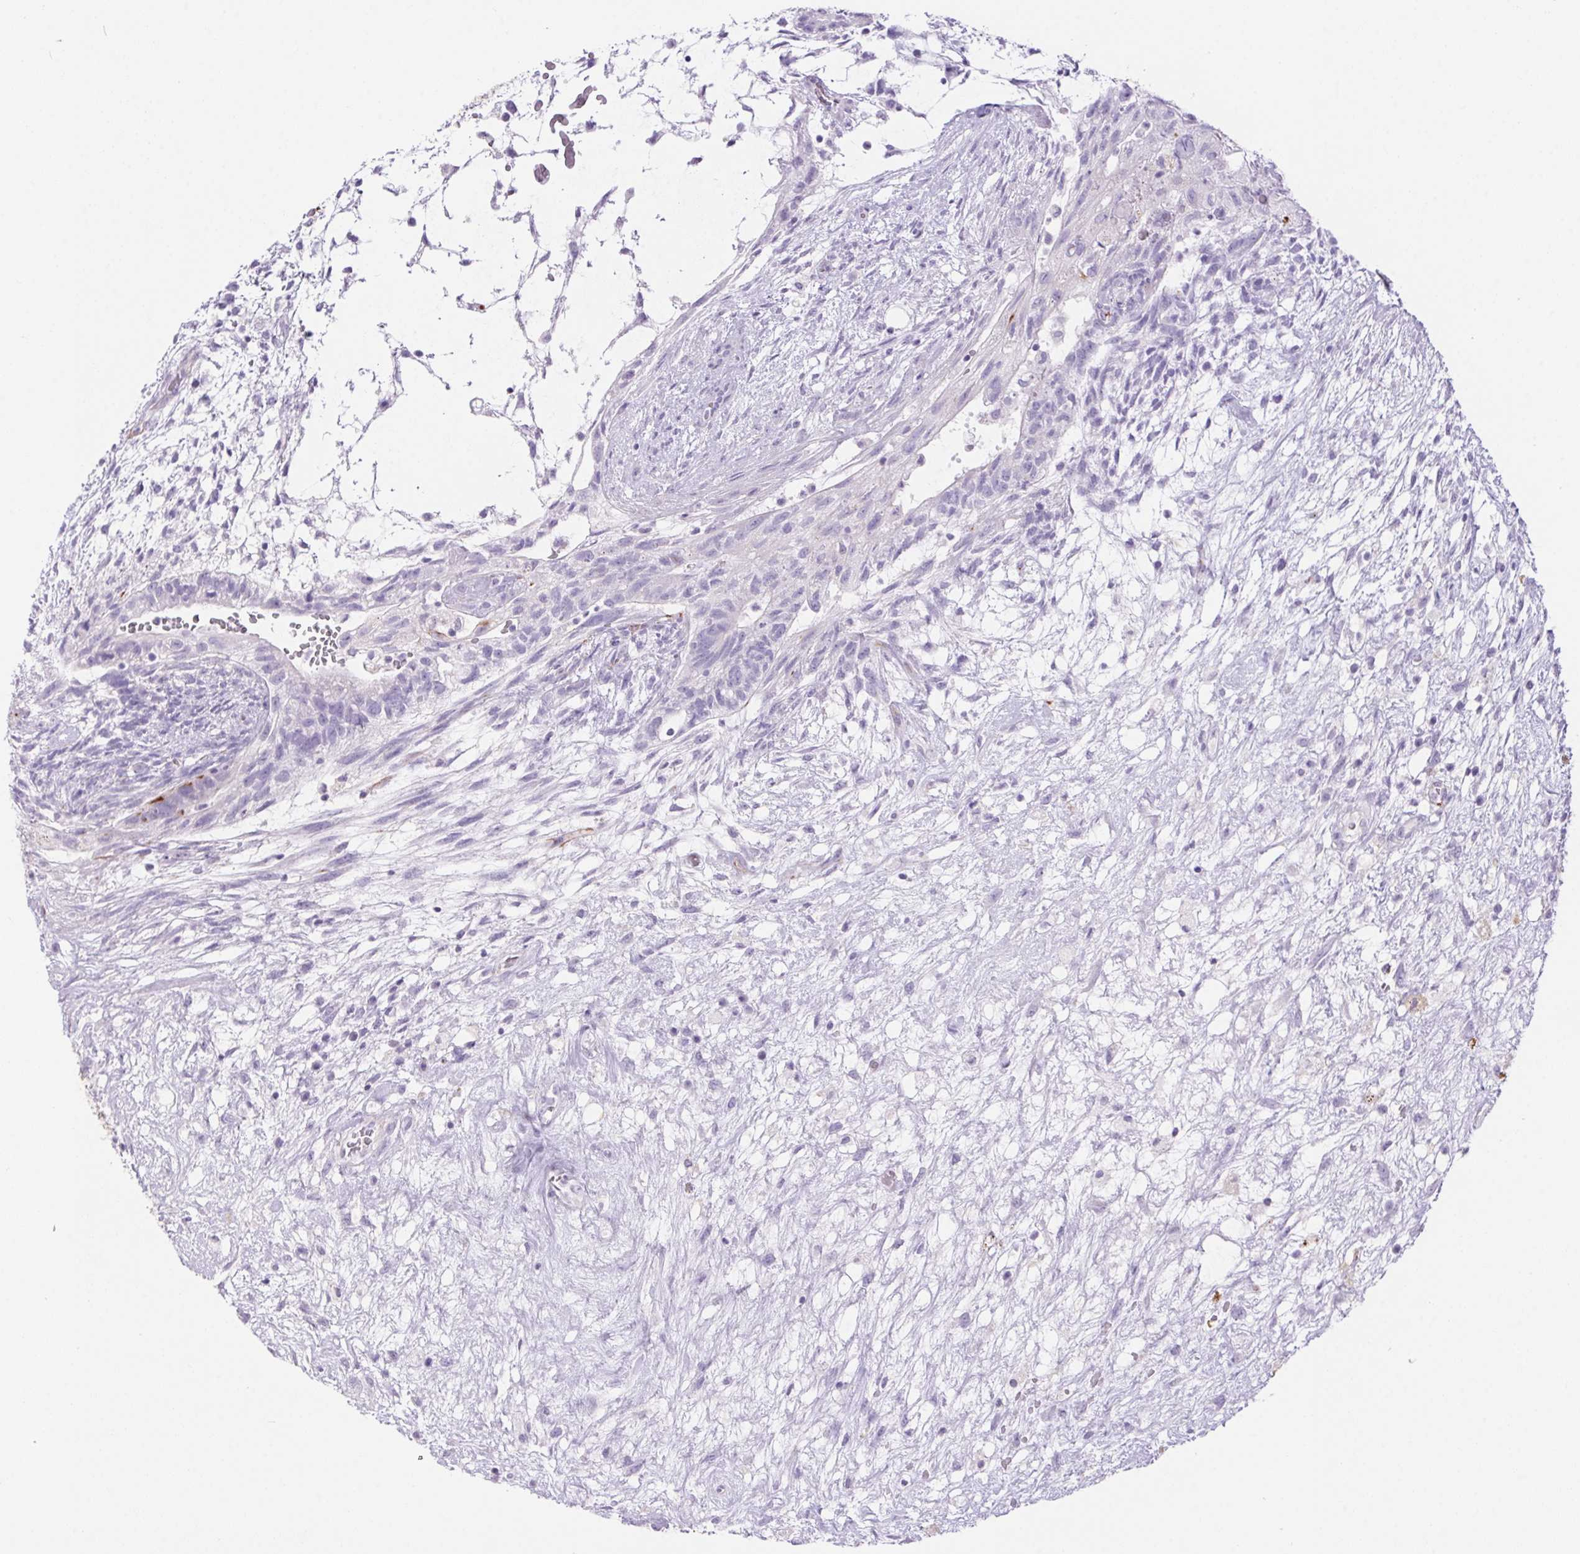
{"staining": {"intensity": "negative", "quantity": "none", "location": "none"}, "tissue": "testis cancer", "cell_type": "Tumor cells", "image_type": "cancer", "snomed": [{"axis": "morphology", "description": "Normal tissue, NOS"}, {"axis": "morphology", "description": "Carcinoma, Embryonal, NOS"}, {"axis": "topography", "description": "Testis"}], "caption": "High magnification brightfield microscopy of testis embryonal carcinoma stained with DAB (brown) and counterstained with hematoxylin (blue): tumor cells show no significant staining.", "gene": "ERP27", "patient": {"sex": "male", "age": 32}}